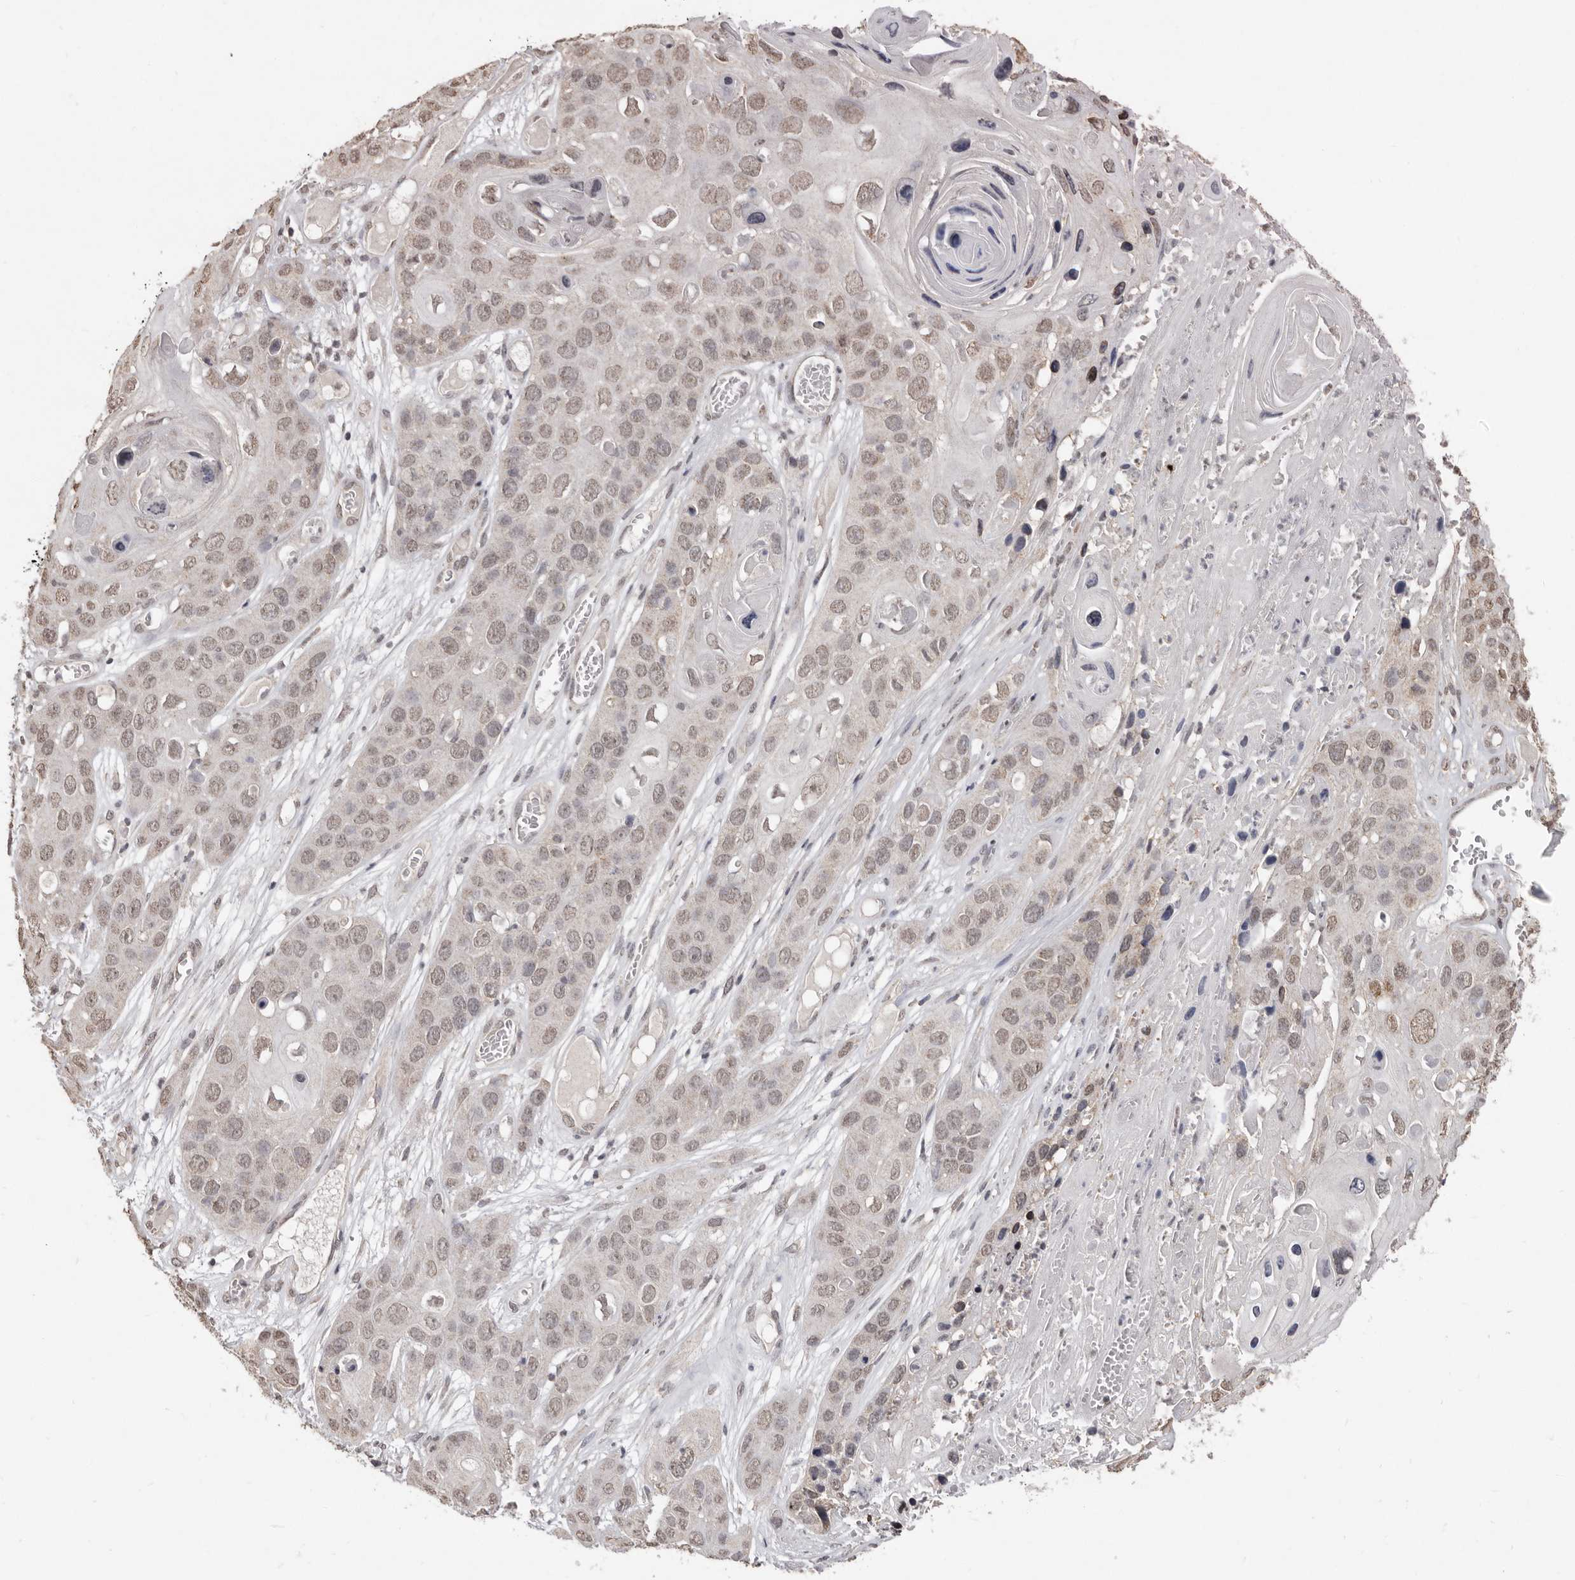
{"staining": {"intensity": "weak", "quantity": ">75%", "location": "nuclear"}, "tissue": "skin cancer", "cell_type": "Tumor cells", "image_type": "cancer", "snomed": [{"axis": "morphology", "description": "Squamous cell carcinoma, NOS"}, {"axis": "topography", "description": "Skin"}], "caption": "IHC of squamous cell carcinoma (skin) exhibits low levels of weak nuclear staining in about >75% of tumor cells.", "gene": "LINGO2", "patient": {"sex": "male", "age": 55}}